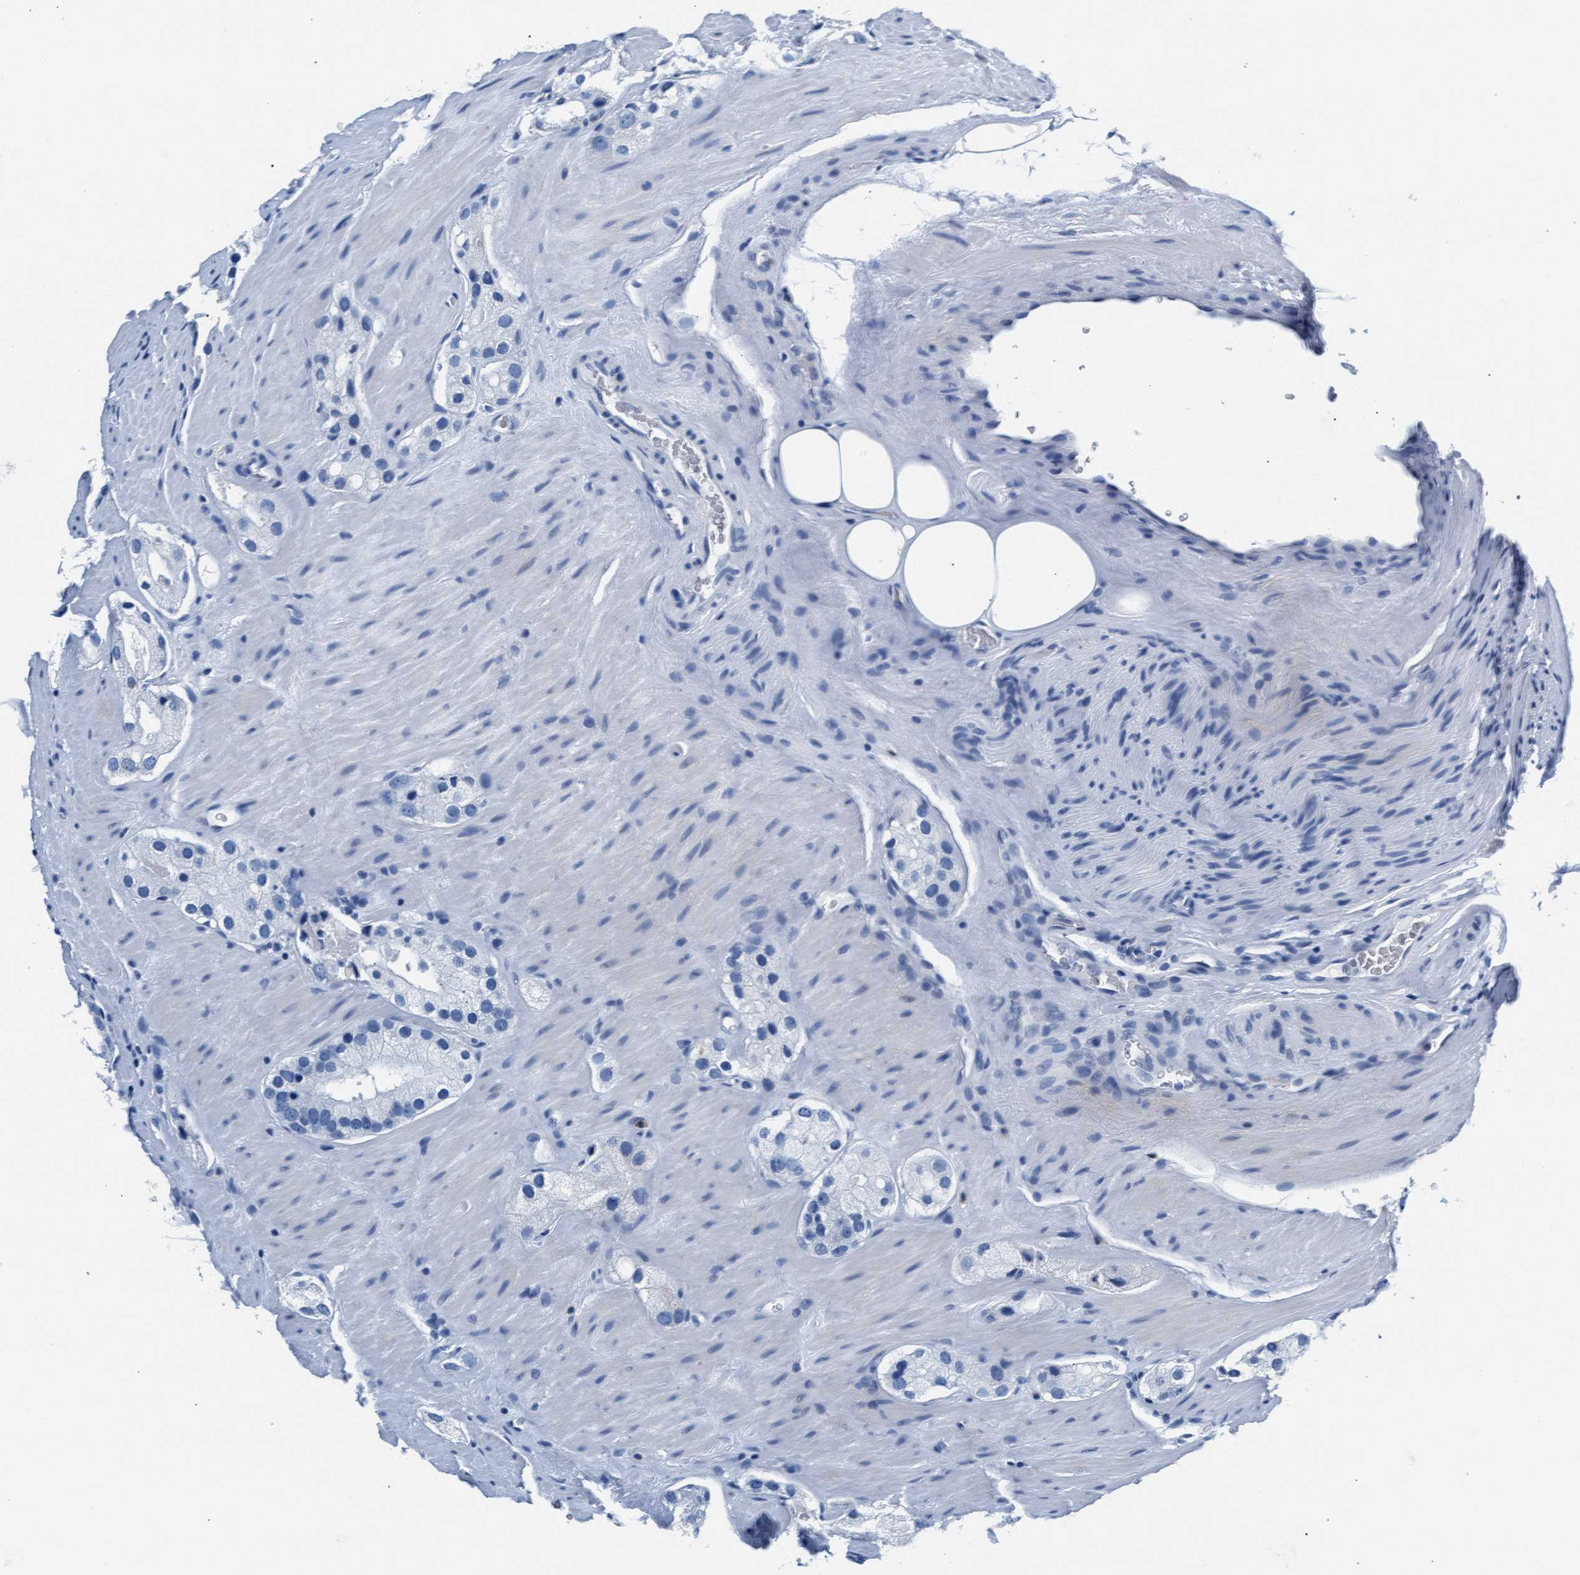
{"staining": {"intensity": "negative", "quantity": "none", "location": "none"}, "tissue": "prostate cancer", "cell_type": "Tumor cells", "image_type": "cancer", "snomed": [{"axis": "morphology", "description": "Adenocarcinoma, High grade"}, {"axis": "topography", "description": "Prostate"}], "caption": "A micrograph of prostate cancer (high-grade adenocarcinoma) stained for a protein displays no brown staining in tumor cells.", "gene": "MMP8", "patient": {"sex": "male", "age": 63}}